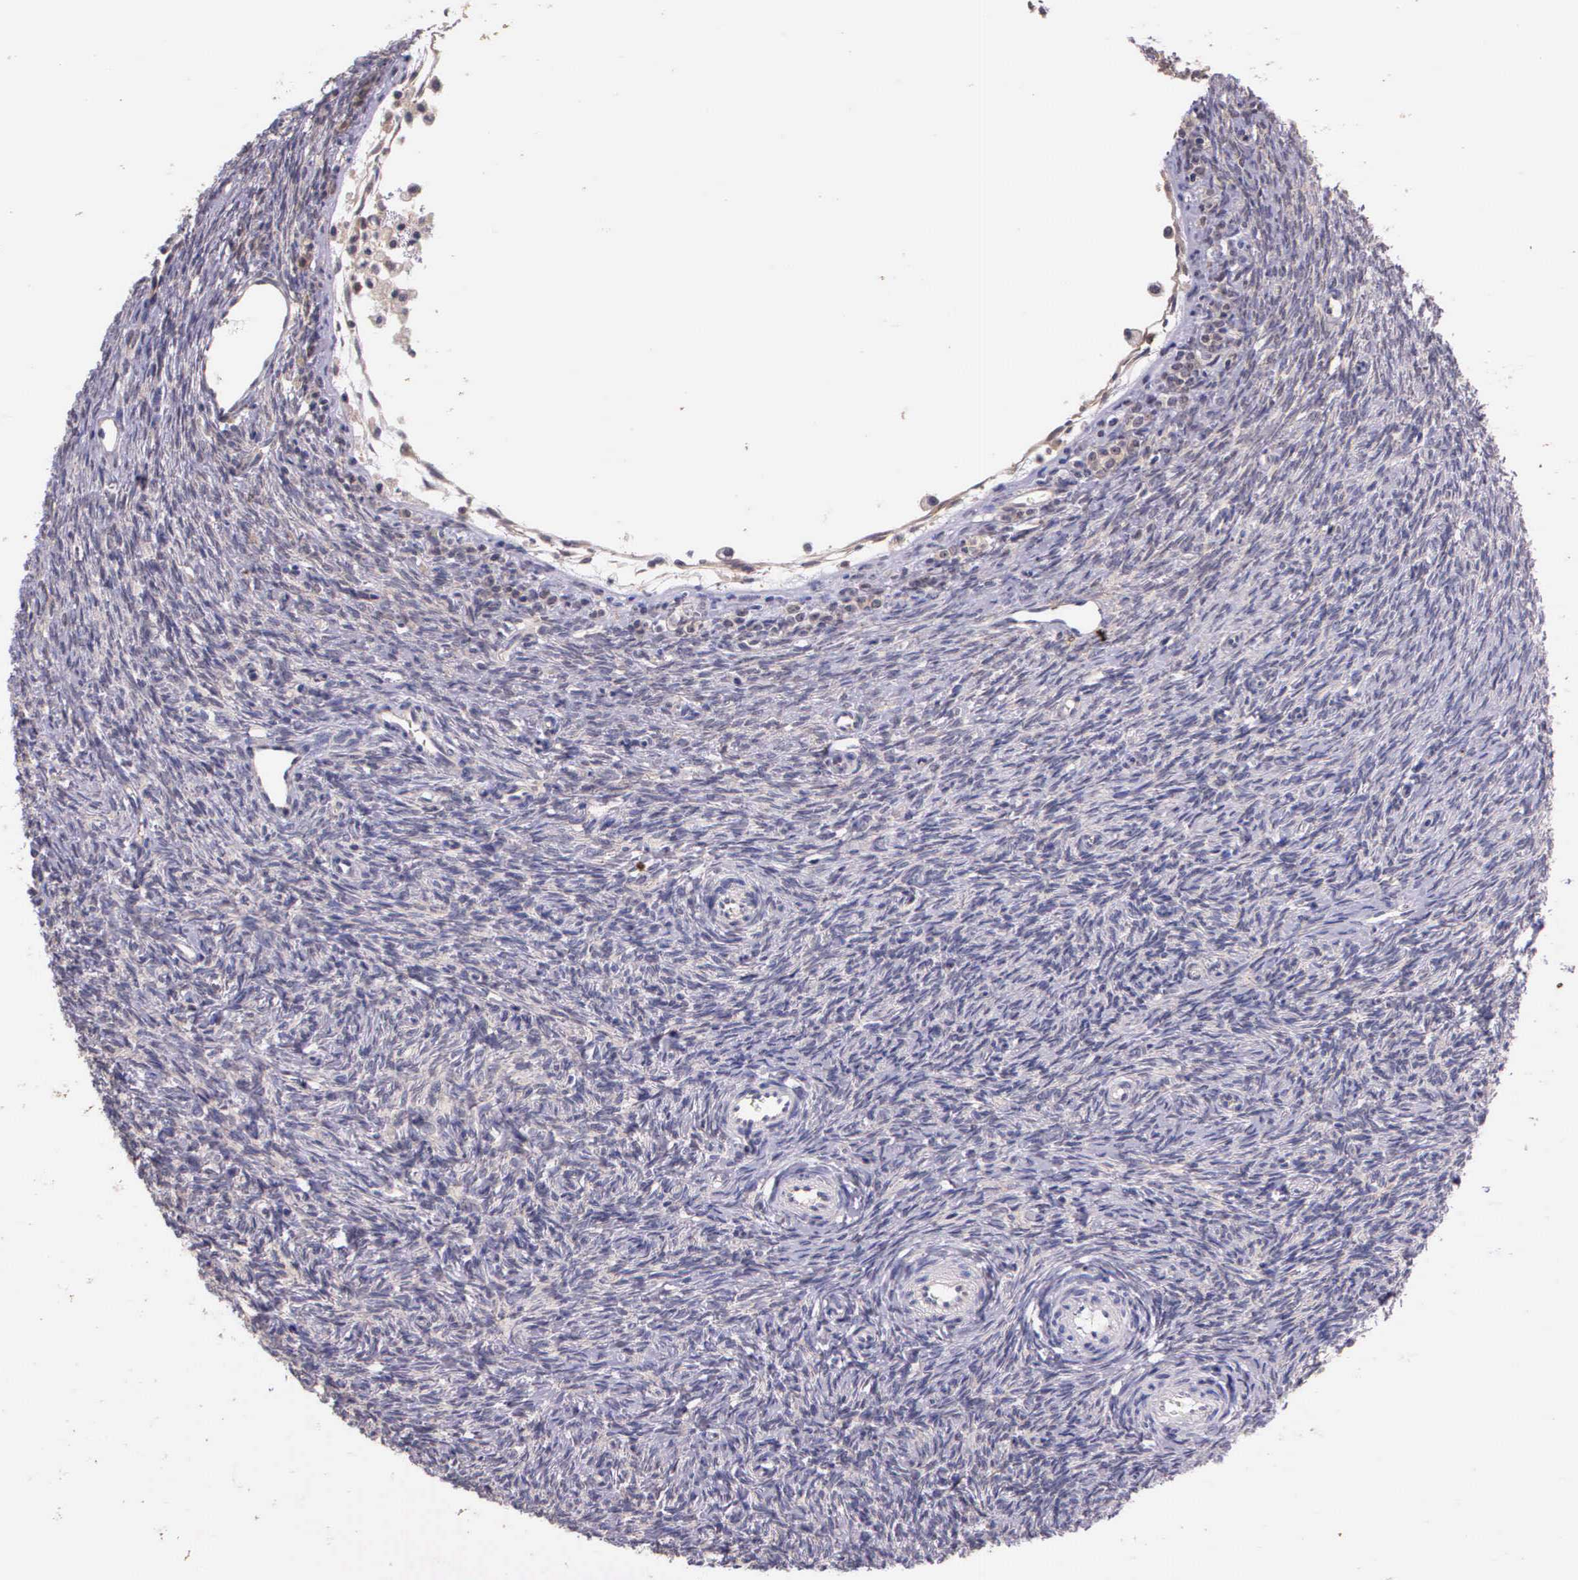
{"staining": {"intensity": "weak", "quantity": ">75%", "location": "cytoplasmic/membranous"}, "tissue": "ovary", "cell_type": "Follicle cells", "image_type": "normal", "snomed": [{"axis": "morphology", "description": "Normal tissue, NOS"}, {"axis": "topography", "description": "Ovary"}], "caption": "An IHC image of unremarkable tissue is shown. Protein staining in brown highlights weak cytoplasmic/membranous positivity in ovary within follicle cells.", "gene": "IGBP1P2", "patient": {"sex": "female", "age": 32}}